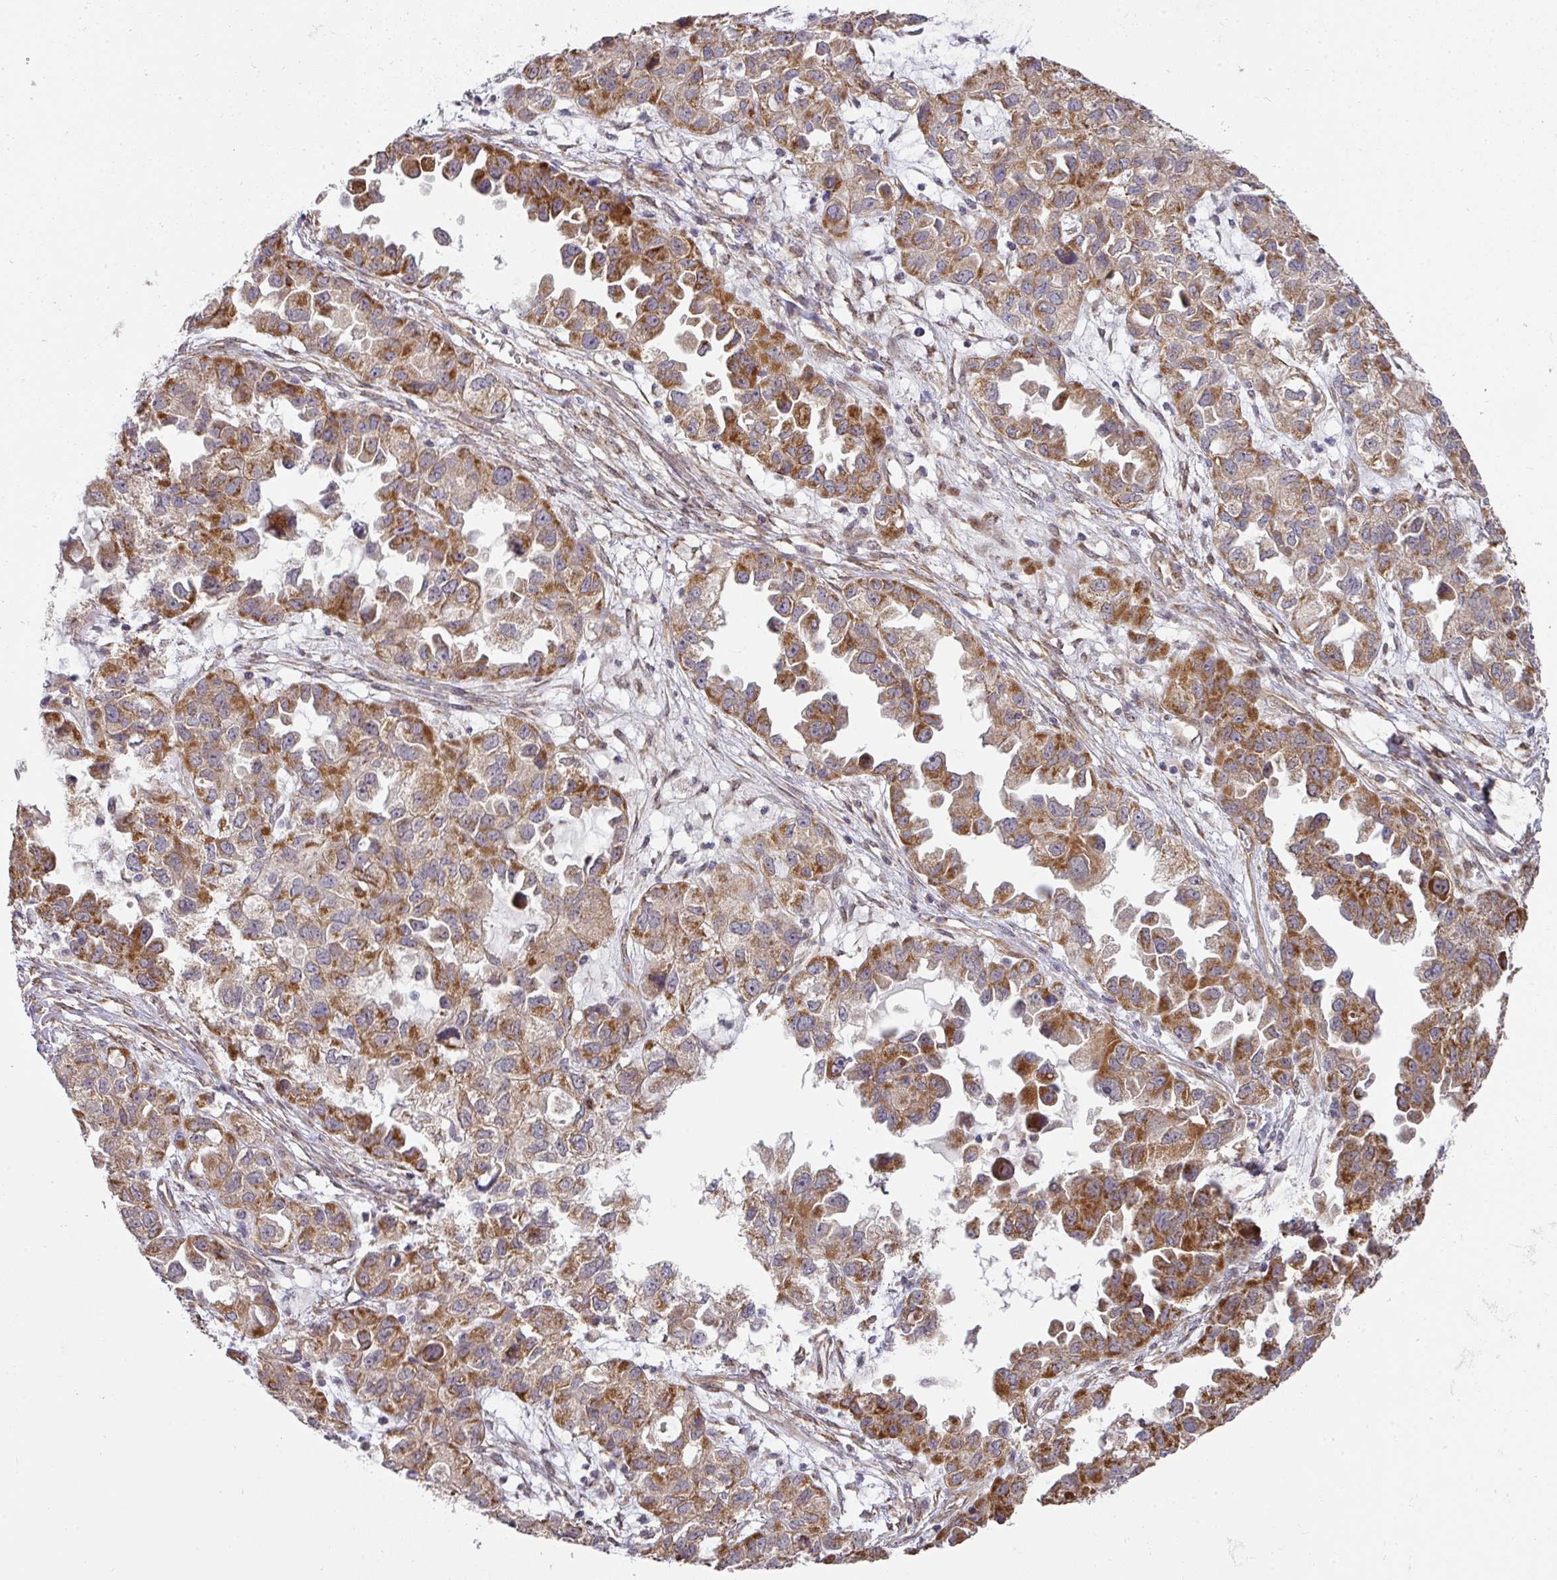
{"staining": {"intensity": "moderate", "quantity": ">75%", "location": "cytoplasmic/membranous"}, "tissue": "ovarian cancer", "cell_type": "Tumor cells", "image_type": "cancer", "snomed": [{"axis": "morphology", "description": "Cystadenocarcinoma, serous, NOS"}, {"axis": "topography", "description": "Ovary"}], "caption": "Ovarian cancer stained with DAB (3,3'-diaminobenzidine) immunohistochemistry reveals medium levels of moderate cytoplasmic/membranous expression in about >75% of tumor cells.", "gene": "STK35", "patient": {"sex": "female", "age": 84}}